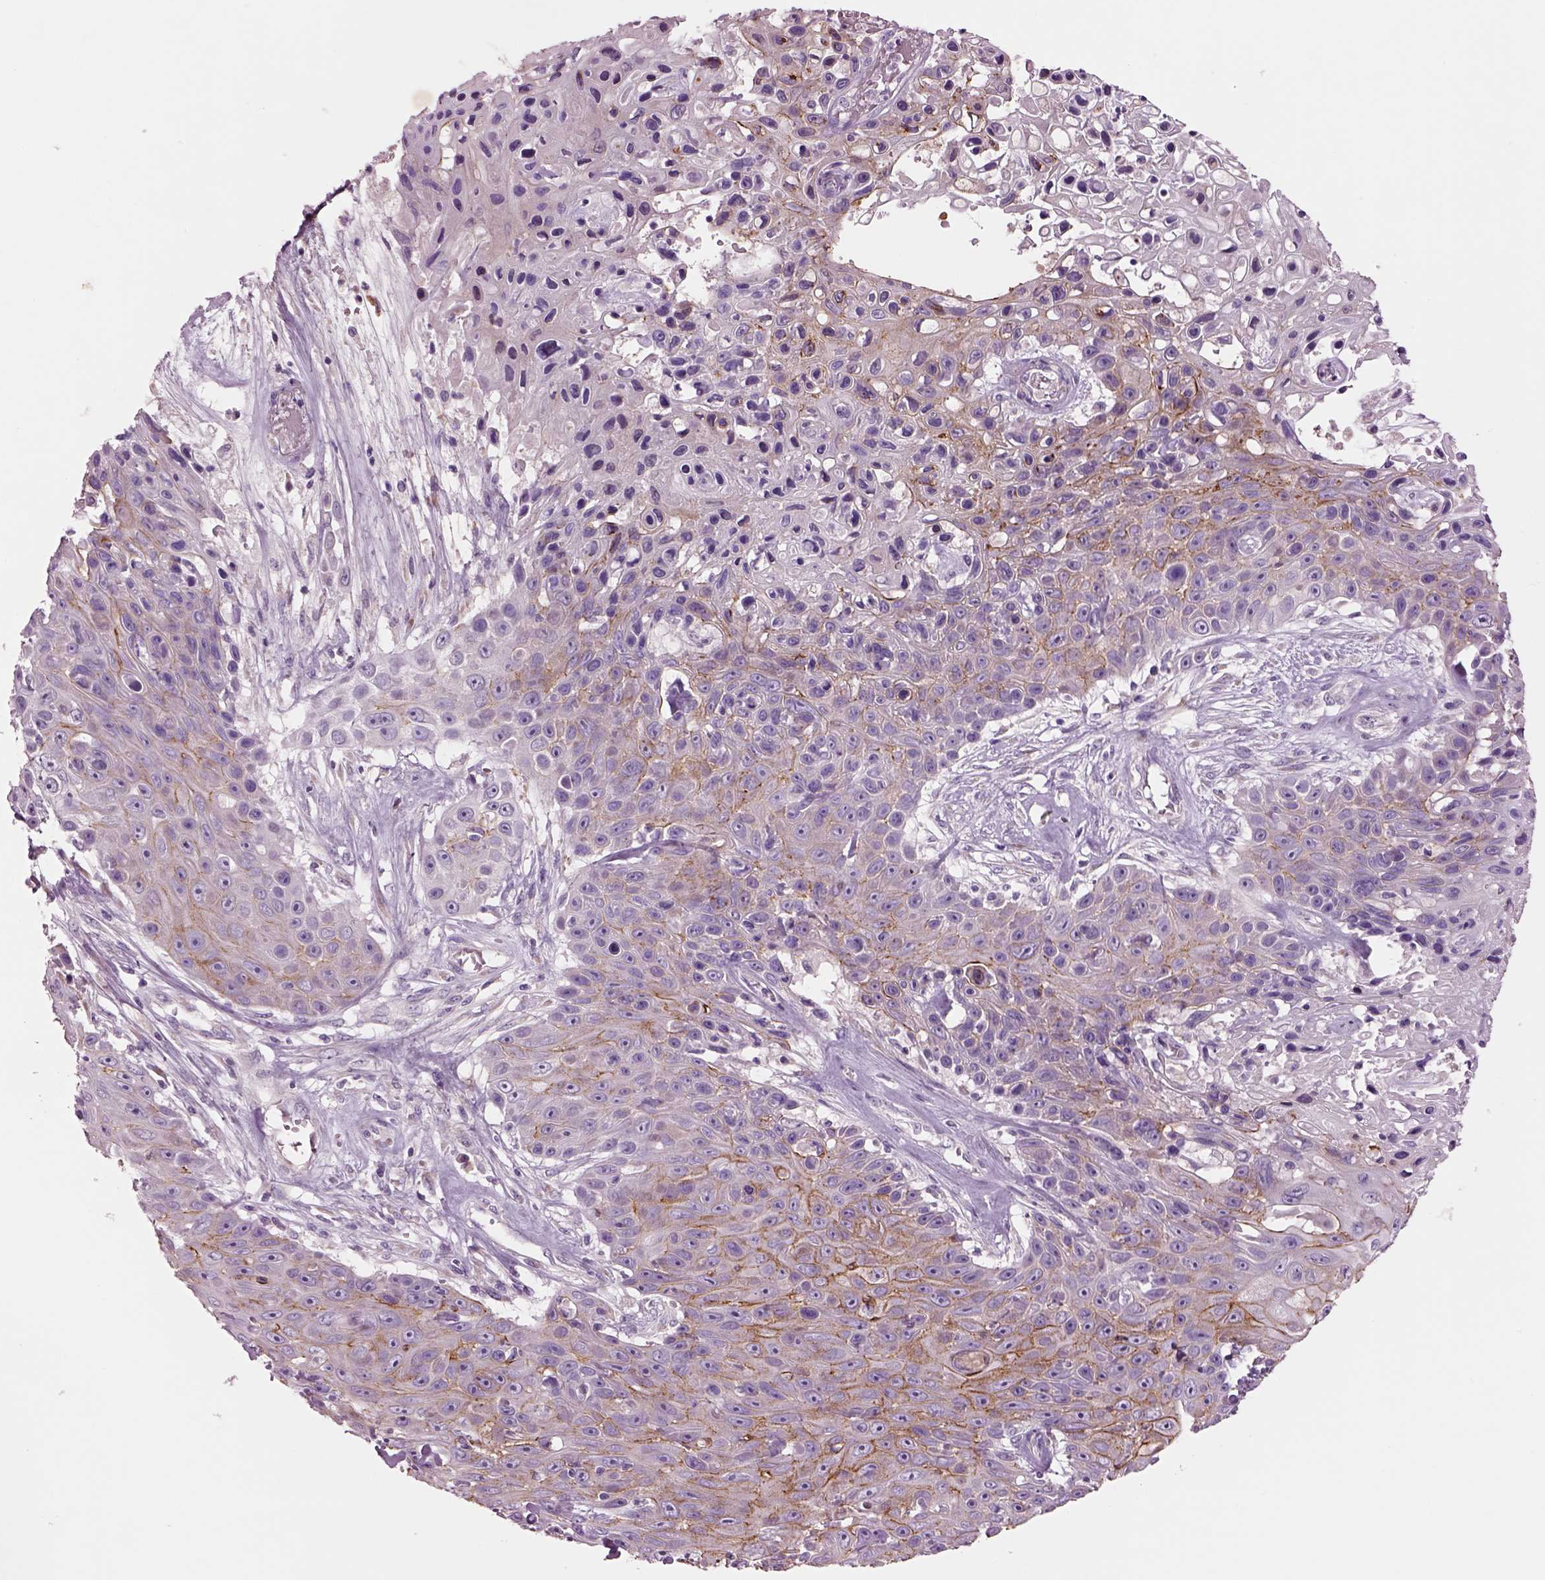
{"staining": {"intensity": "moderate", "quantity": "<25%", "location": "cytoplasmic/membranous"}, "tissue": "skin cancer", "cell_type": "Tumor cells", "image_type": "cancer", "snomed": [{"axis": "morphology", "description": "Squamous cell carcinoma, NOS"}, {"axis": "topography", "description": "Skin"}], "caption": "Immunohistochemistry staining of skin cancer, which demonstrates low levels of moderate cytoplasmic/membranous staining in approximately <25% of tumor cells indicating moderate cytoplasmic/membranous protein positivity. The staining was performed using DAB (3,3'-diaminobenzidine) (brown) for protein detection and nuclei were counterstained in hematoxylin (blue).", "gene": "PLPP7", "patient": {"sex": "male", "age": 82}}